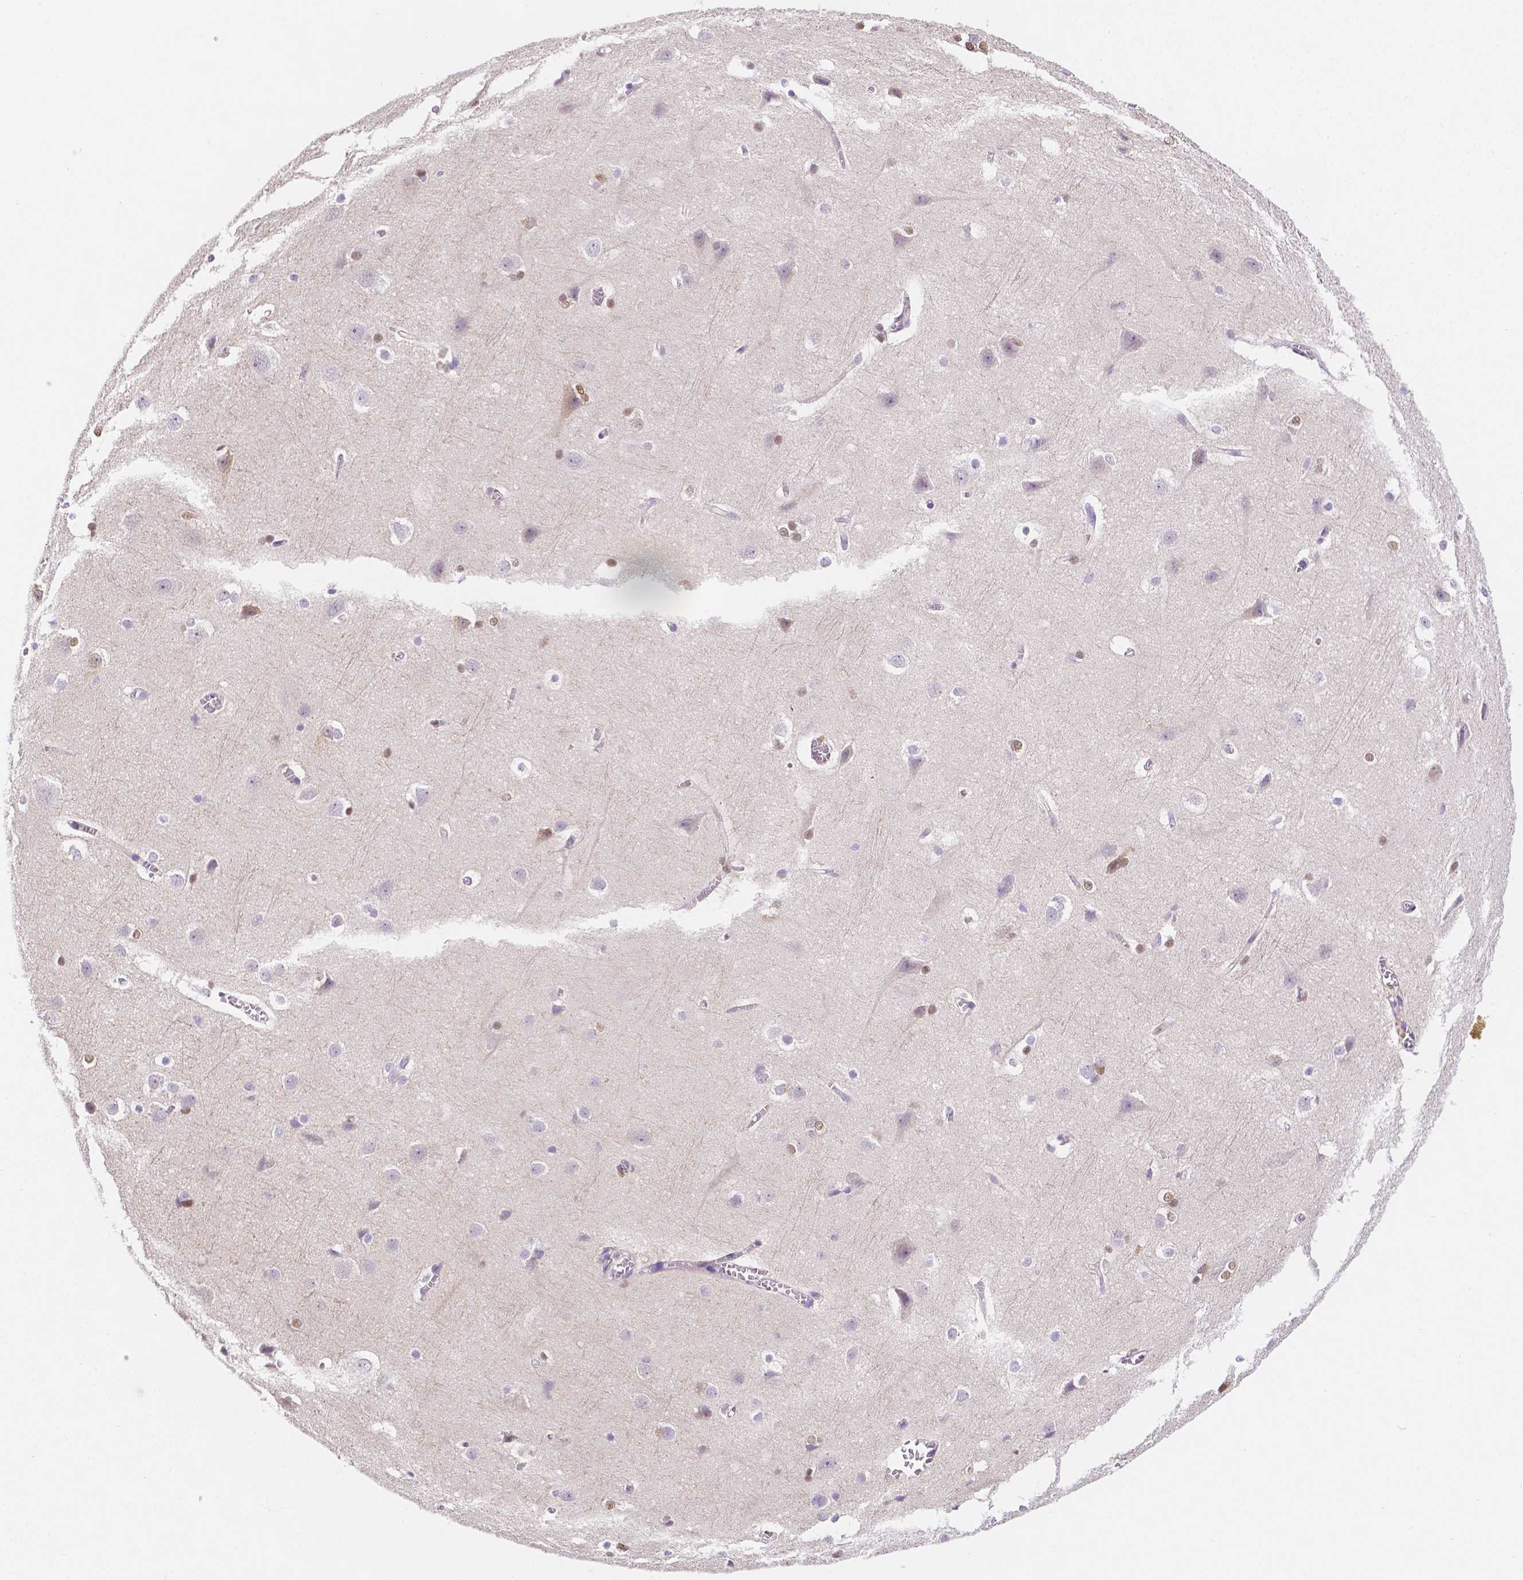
{"staining": {"intensity": "negative", "quantity": "none", "location": "none"}, "tissue": "cerebral cortex", "cell_type": "Endothelial cells", "image_type": "normal", "snomed": [{"axis": "morphology", "description": "Normal tissue, NOS"}, {"axis": "topography", "description": "Cerebral cortex"}], "caption": "Immunohistochemistry of normal cerebral cortex reveals no expression in endothelial cells.", "gene": "NXPH2", "patient": {"sex": "male", "age": 37}}